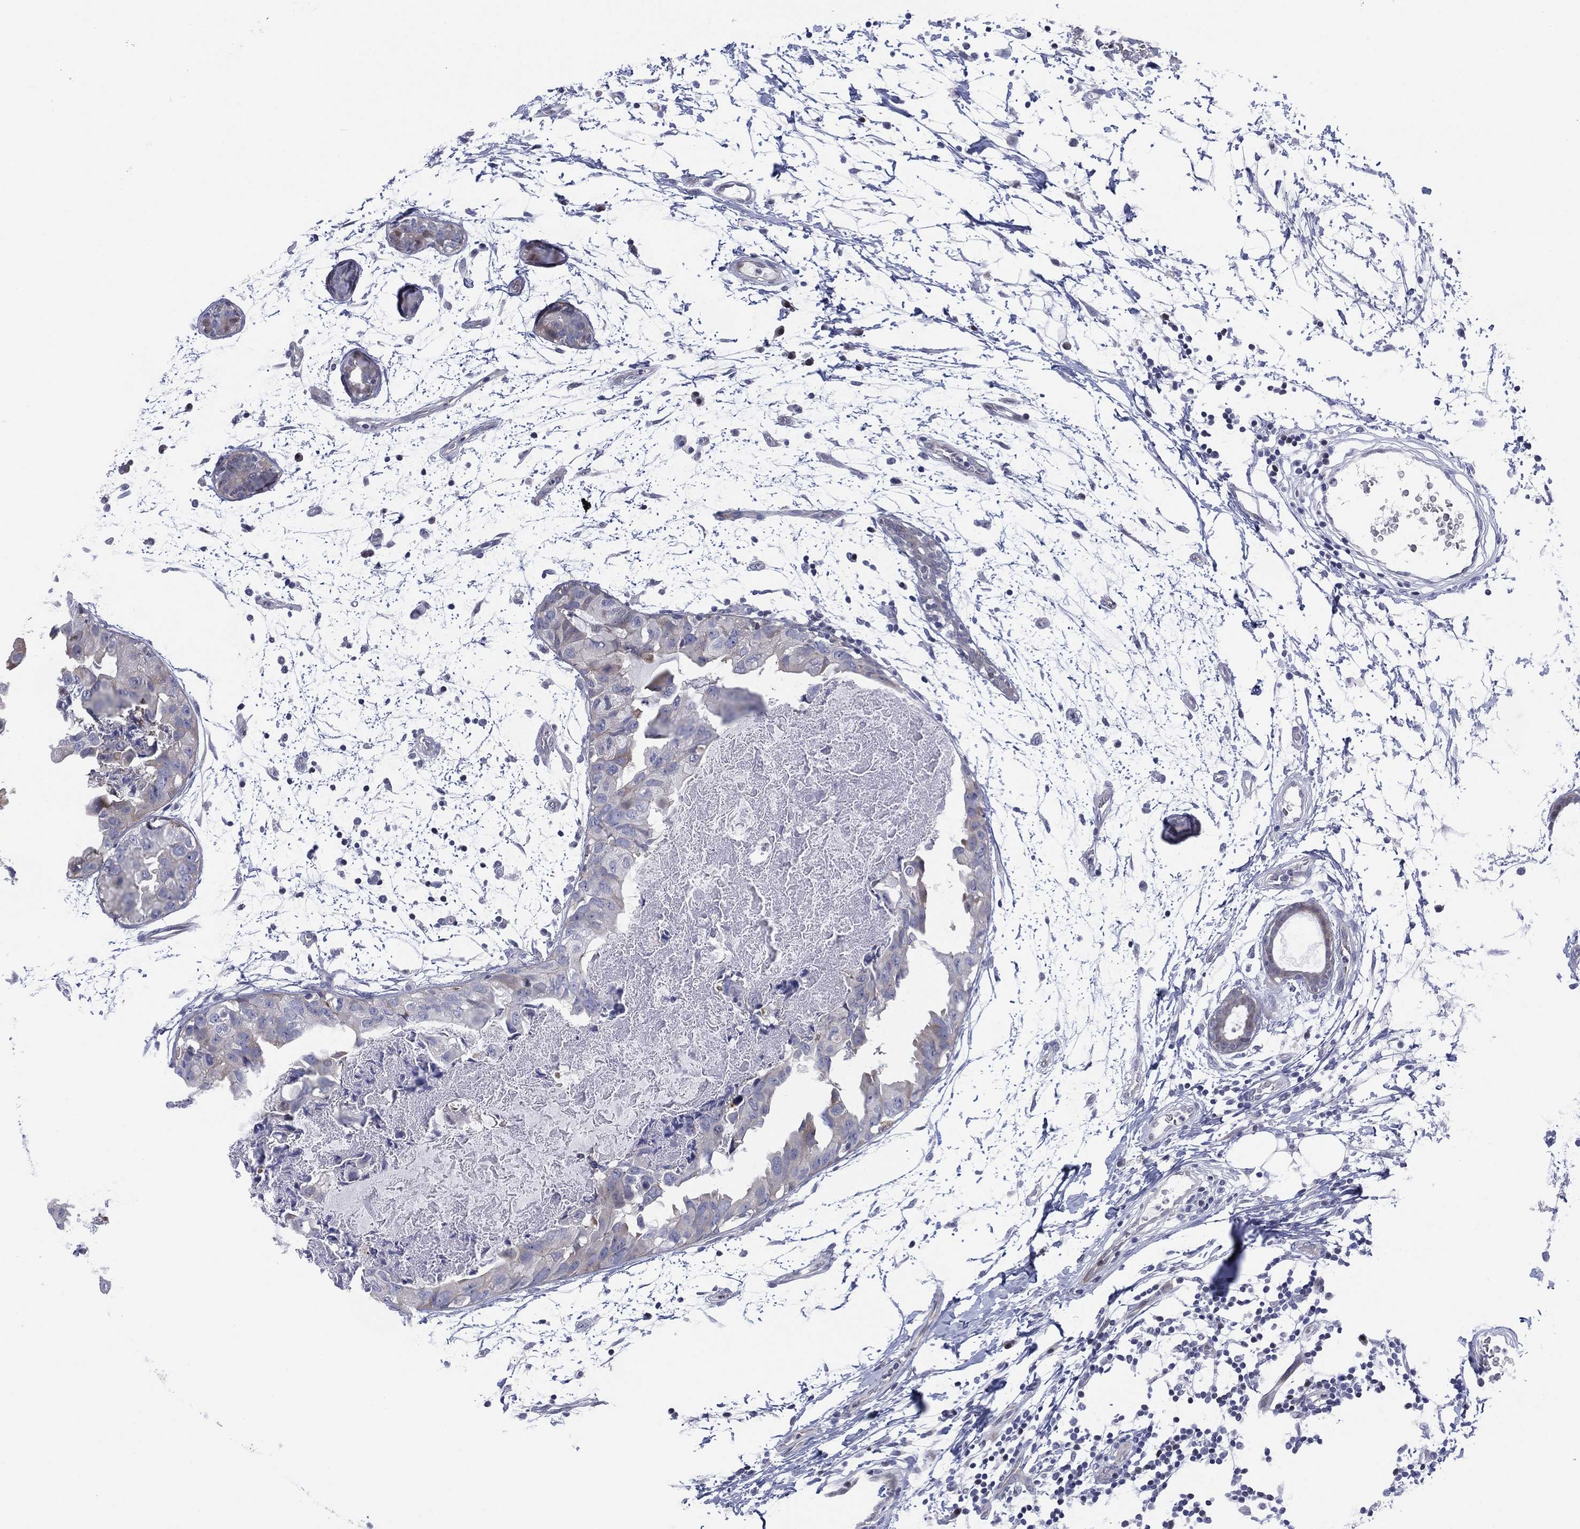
{"staining": {"intensity": "negative", "quantity": "none", "location": "none"}, "tissue": "breast cancer", "cell_type": "Tumor cells", "image_type": "cancer", "snomed": [{"axis": "morphology", "description": "Normal tissue, NOS"}, {"axis": "morphology", "description": "Duct carcinoma"}, {"axis": "topography", "description": "Breast"}], "caption": "This is an immunohistochemistry (IHC) image of intraductal carcinoma (breast). There is no expression in tumor cells.", "gene": "SLC4A4", "patient": {"sex": "female", "age": 40}}